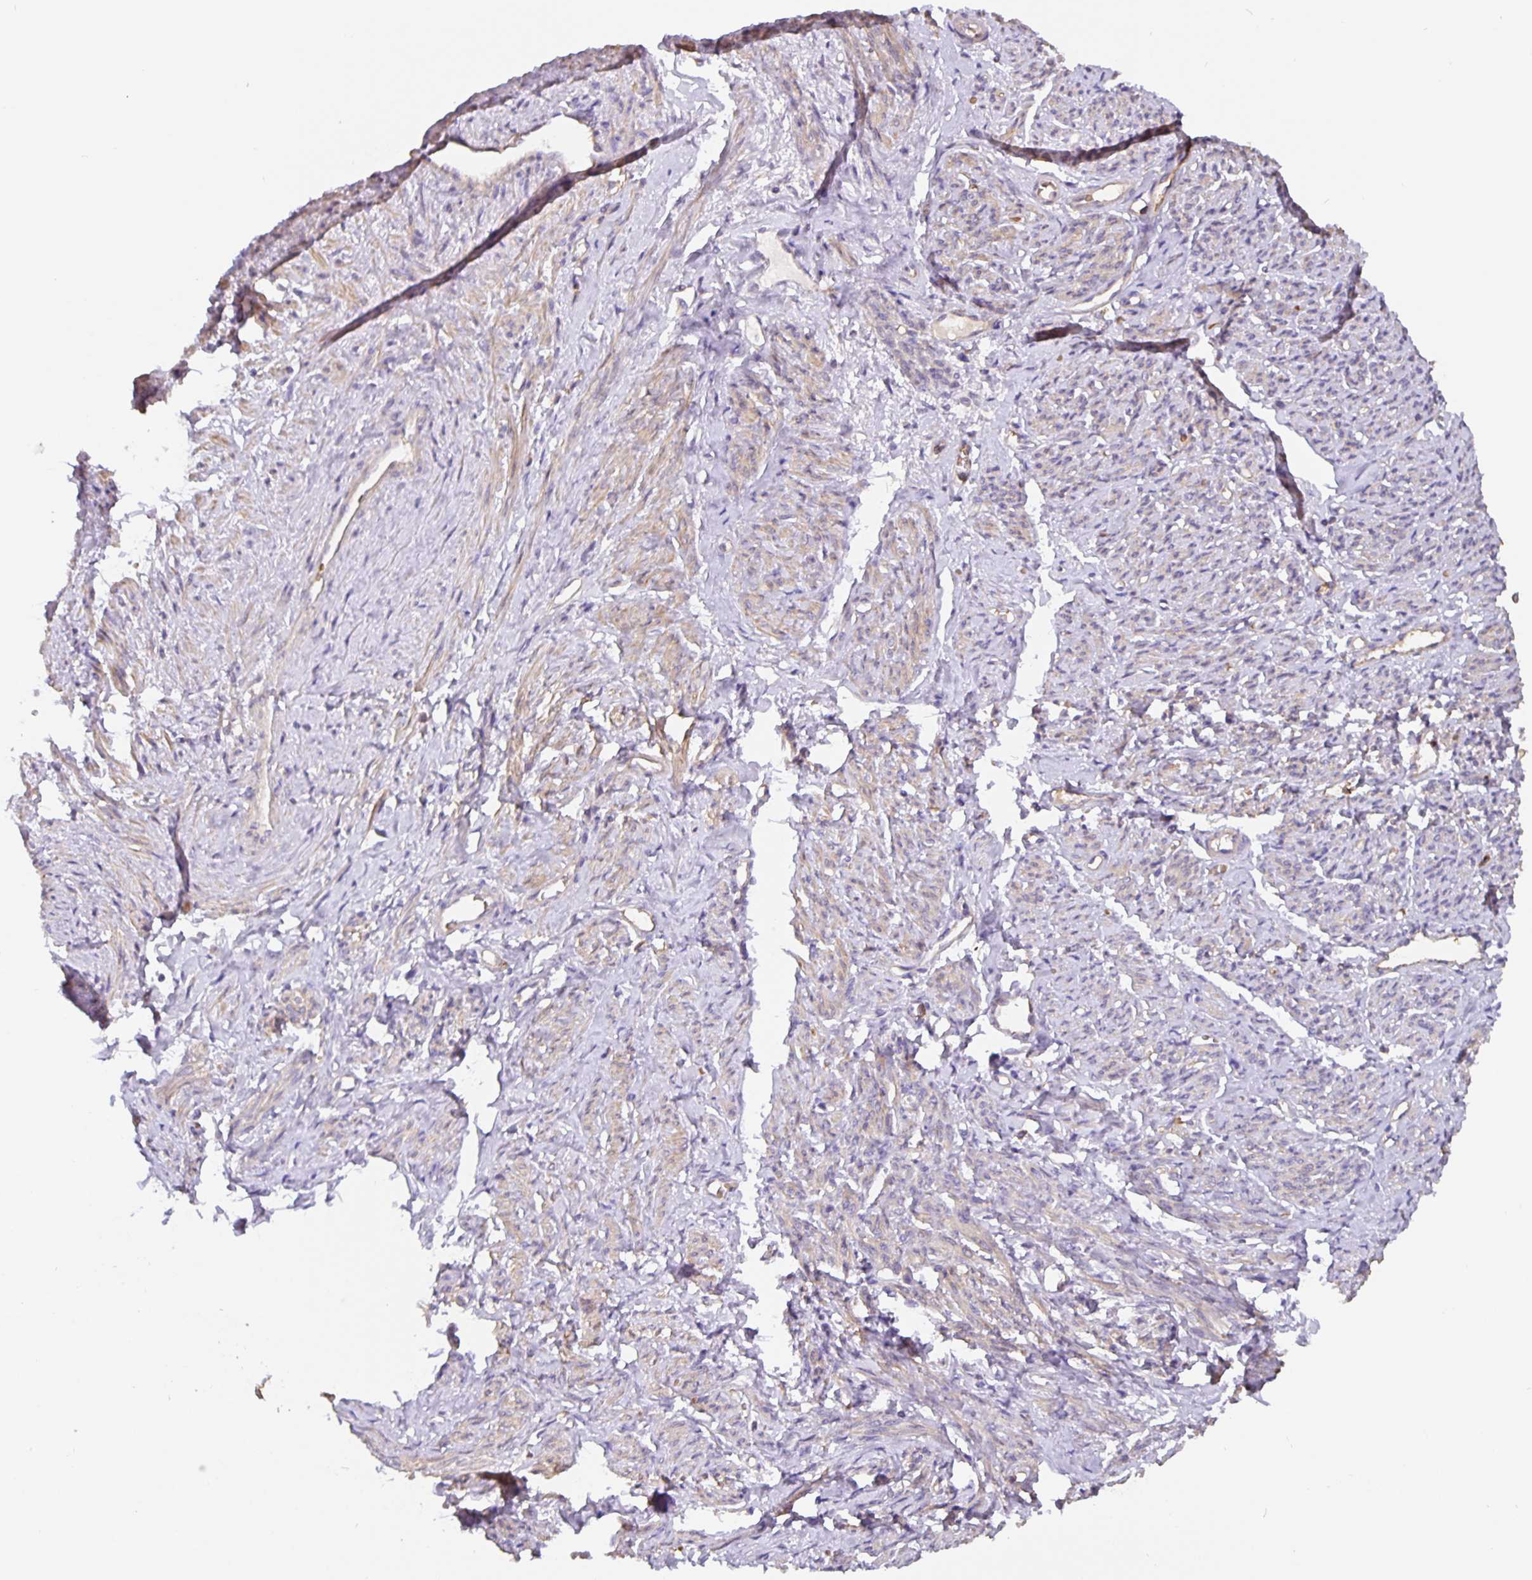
{"staining": {"intensity": "weak", "quantity": ">75%", "location": "cytoplasmic/membranous"}, "tissue": "smooth muscle", "cell_type": "Smooth muscle cells", "image_type": "normal", "snomed": [{"axis": "morphology", "description": "Normal tissue, NOS"}, {"axis": "topography", "description": "Smooth muscle"}], "caption": "A high-resolution image shows immunohistochemistry (IHC) staining of normal smooth muscle, which shows weak cytoplasmic/membranous expression in approximately >75% of smooth muscle cells.", "gene": "TMEM71", "patient": {"sex": "female", "age": 65}}